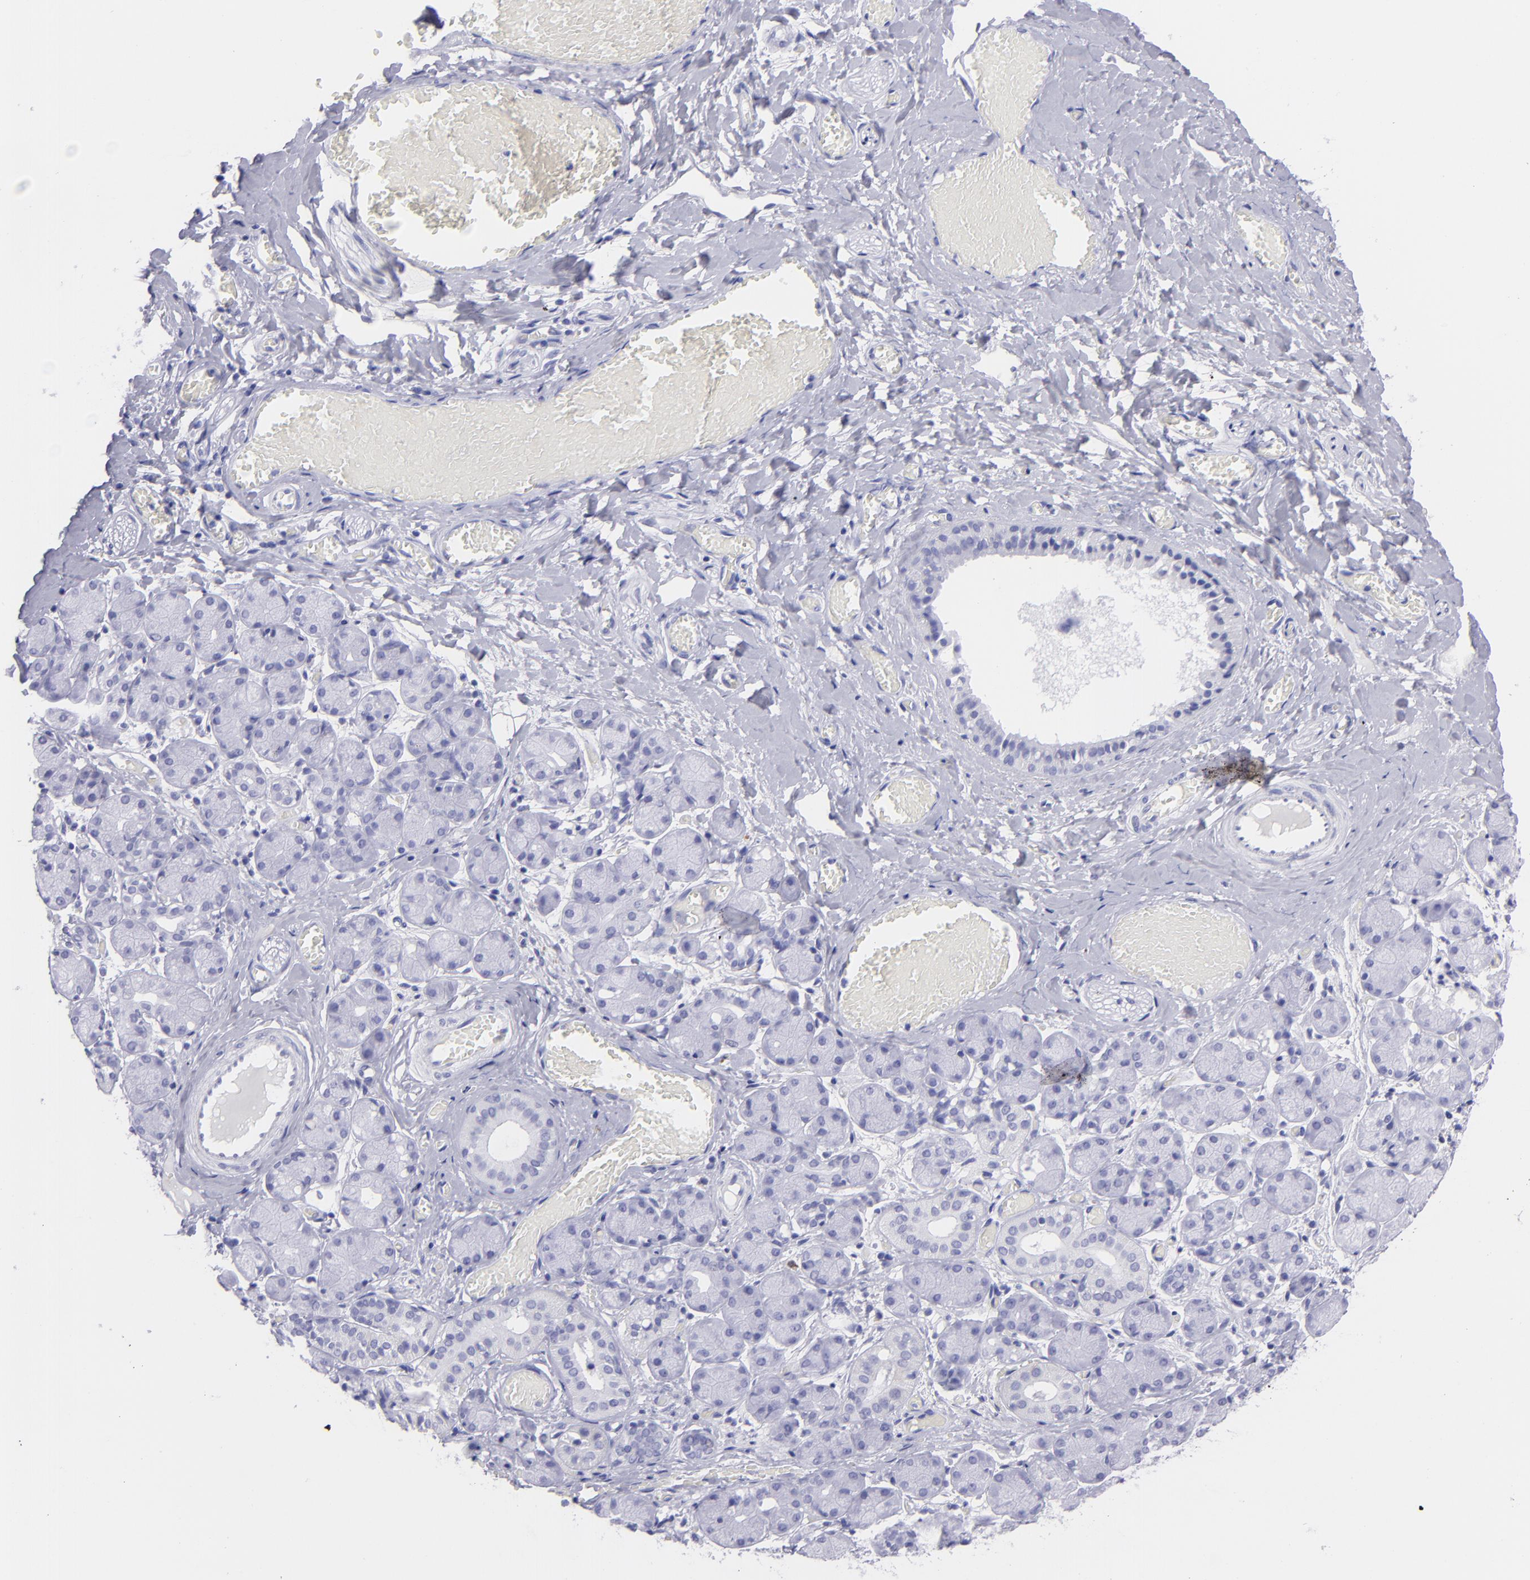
{"staining": {"intensity": "negative", "quantity": "none", "location": "none"}, "tissue": "salivary gland", "cell_type": "Glandular cells", "image_type": "normal", "snomed": [{"axis": "morphology", "description": "Normal tissue, NOS"}, {"axis": "topography", "description": "Salivary gland"}], "caption": "IHC micrograph of benign salivary gland: salivary gland stained with DAB (3,3'-diaminobenzidine) demonstrates no significant protein staining in glandular cells.", "gene": "SLC1A2", "patient": {"sex": "female", "age": 24}}